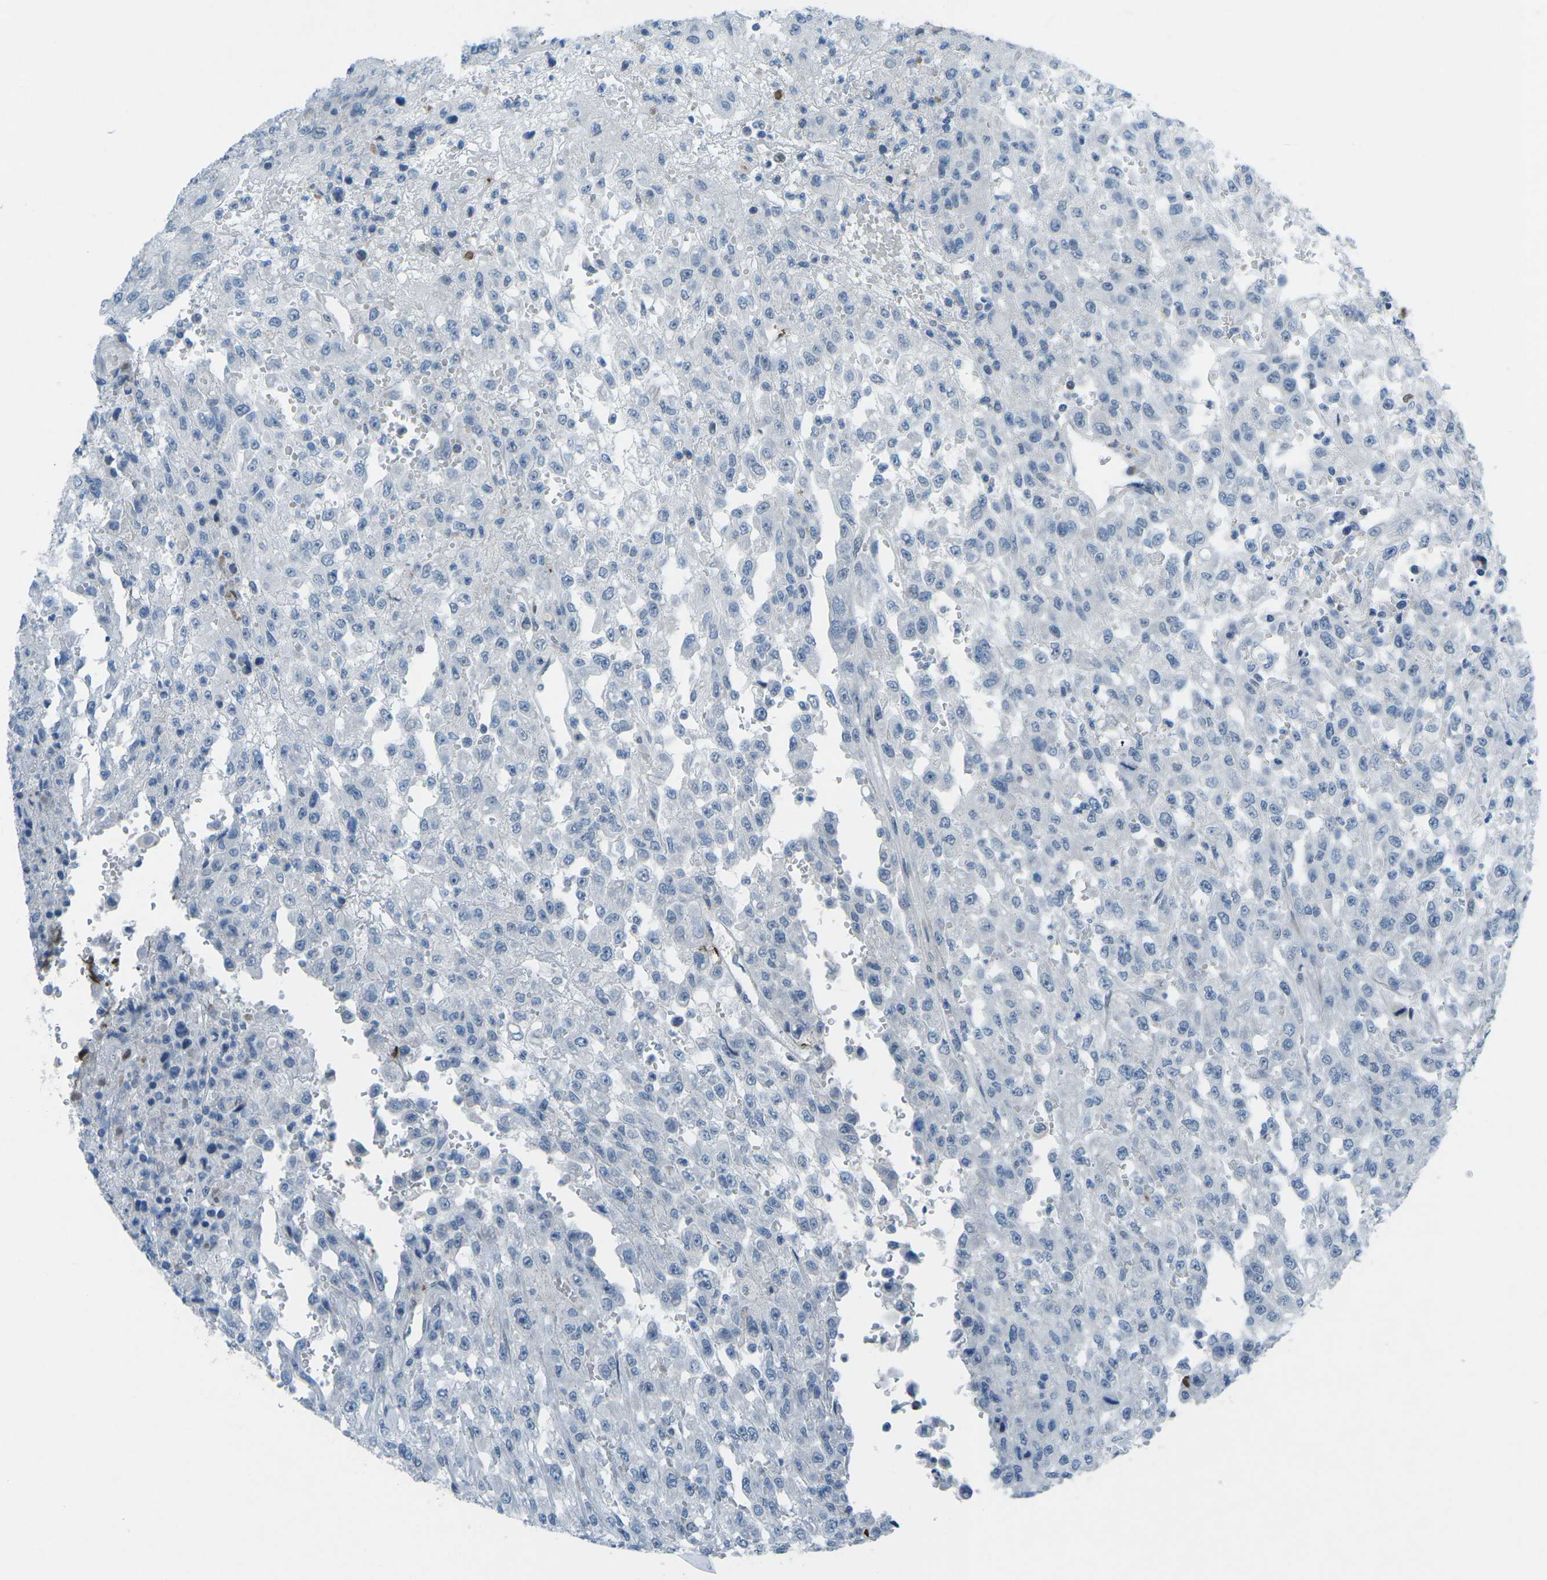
{"staining": {"intensity": "negative", "quantity": "none", "location": "none"}, "tissue": "urothelial cancer", "cell_type": "Tumor cells", "image_type": "cancer", "snomed": [{"axis": "morphology", "description": "Urothelial carcinoma, High grade"}, {"axis": "topography", "description": "Urinary bladder"}], "caption": "Tumor cells show no significant protein expression in urothelial cancer. (Stains: DAB (3,3'-diaminobenzidine) immunohistochemistry (IHC) with hematoxylin counter stain, Microscopy: brightfield microscopy at high magnification).", "gene": "MBNL1", "patient": {"sex": "male", "age": 46}}